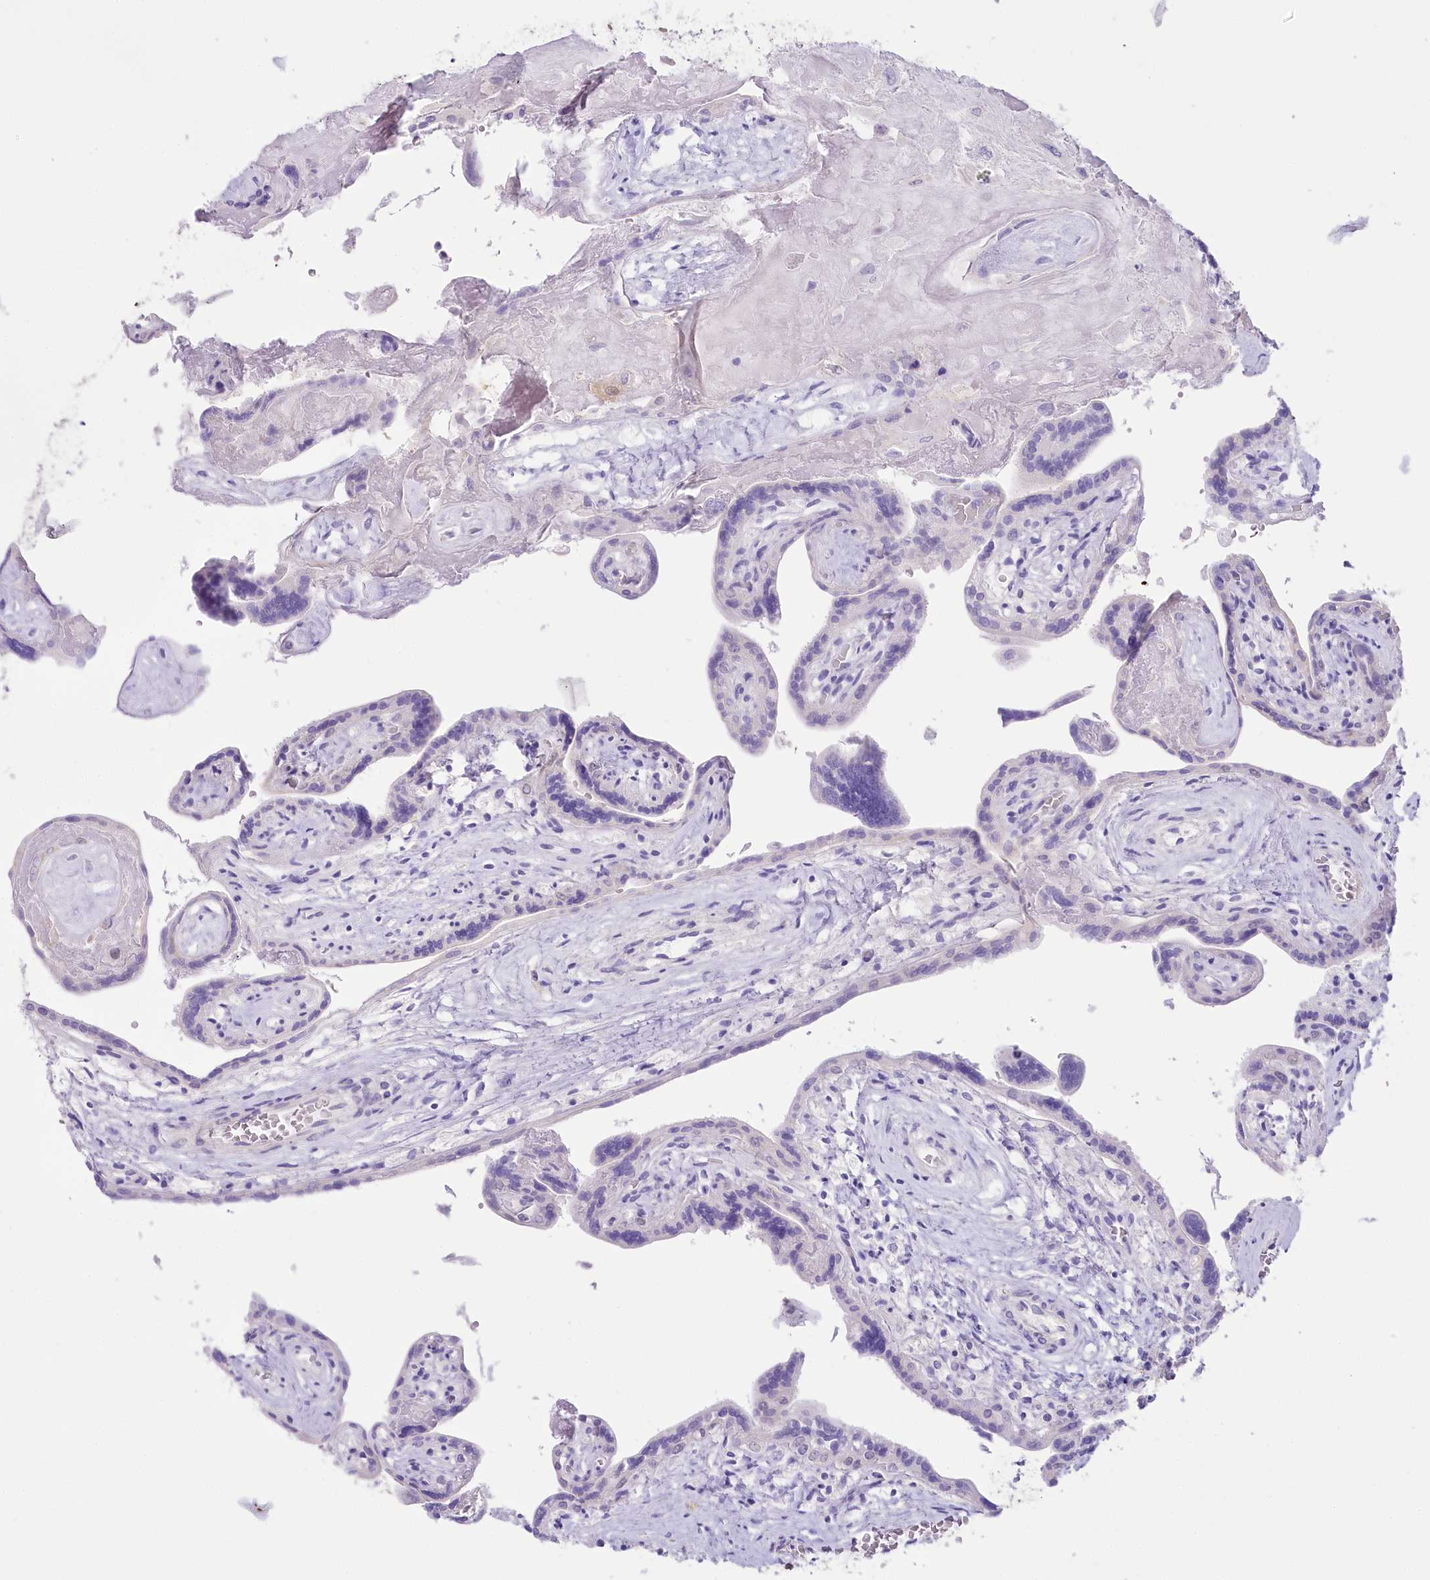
{"staining": {"intensity": "negative", "quantity": "none", "location": "none"}, "tissue": "placenta", "cell_type": "Trophoblastic cells", "image_type": "normal", "snomed": [{"axis": "morphology", "description": "Normal tissue, NOS"}, {"axis": "topography", "description": "Placenta"}], "caption": "Placenta stained for a protein using immunohistochemistry exhibits no positivity trophoblastic cells.", "gene": "MYOZ1", "patient": {"sex": "female", "age": 37}}